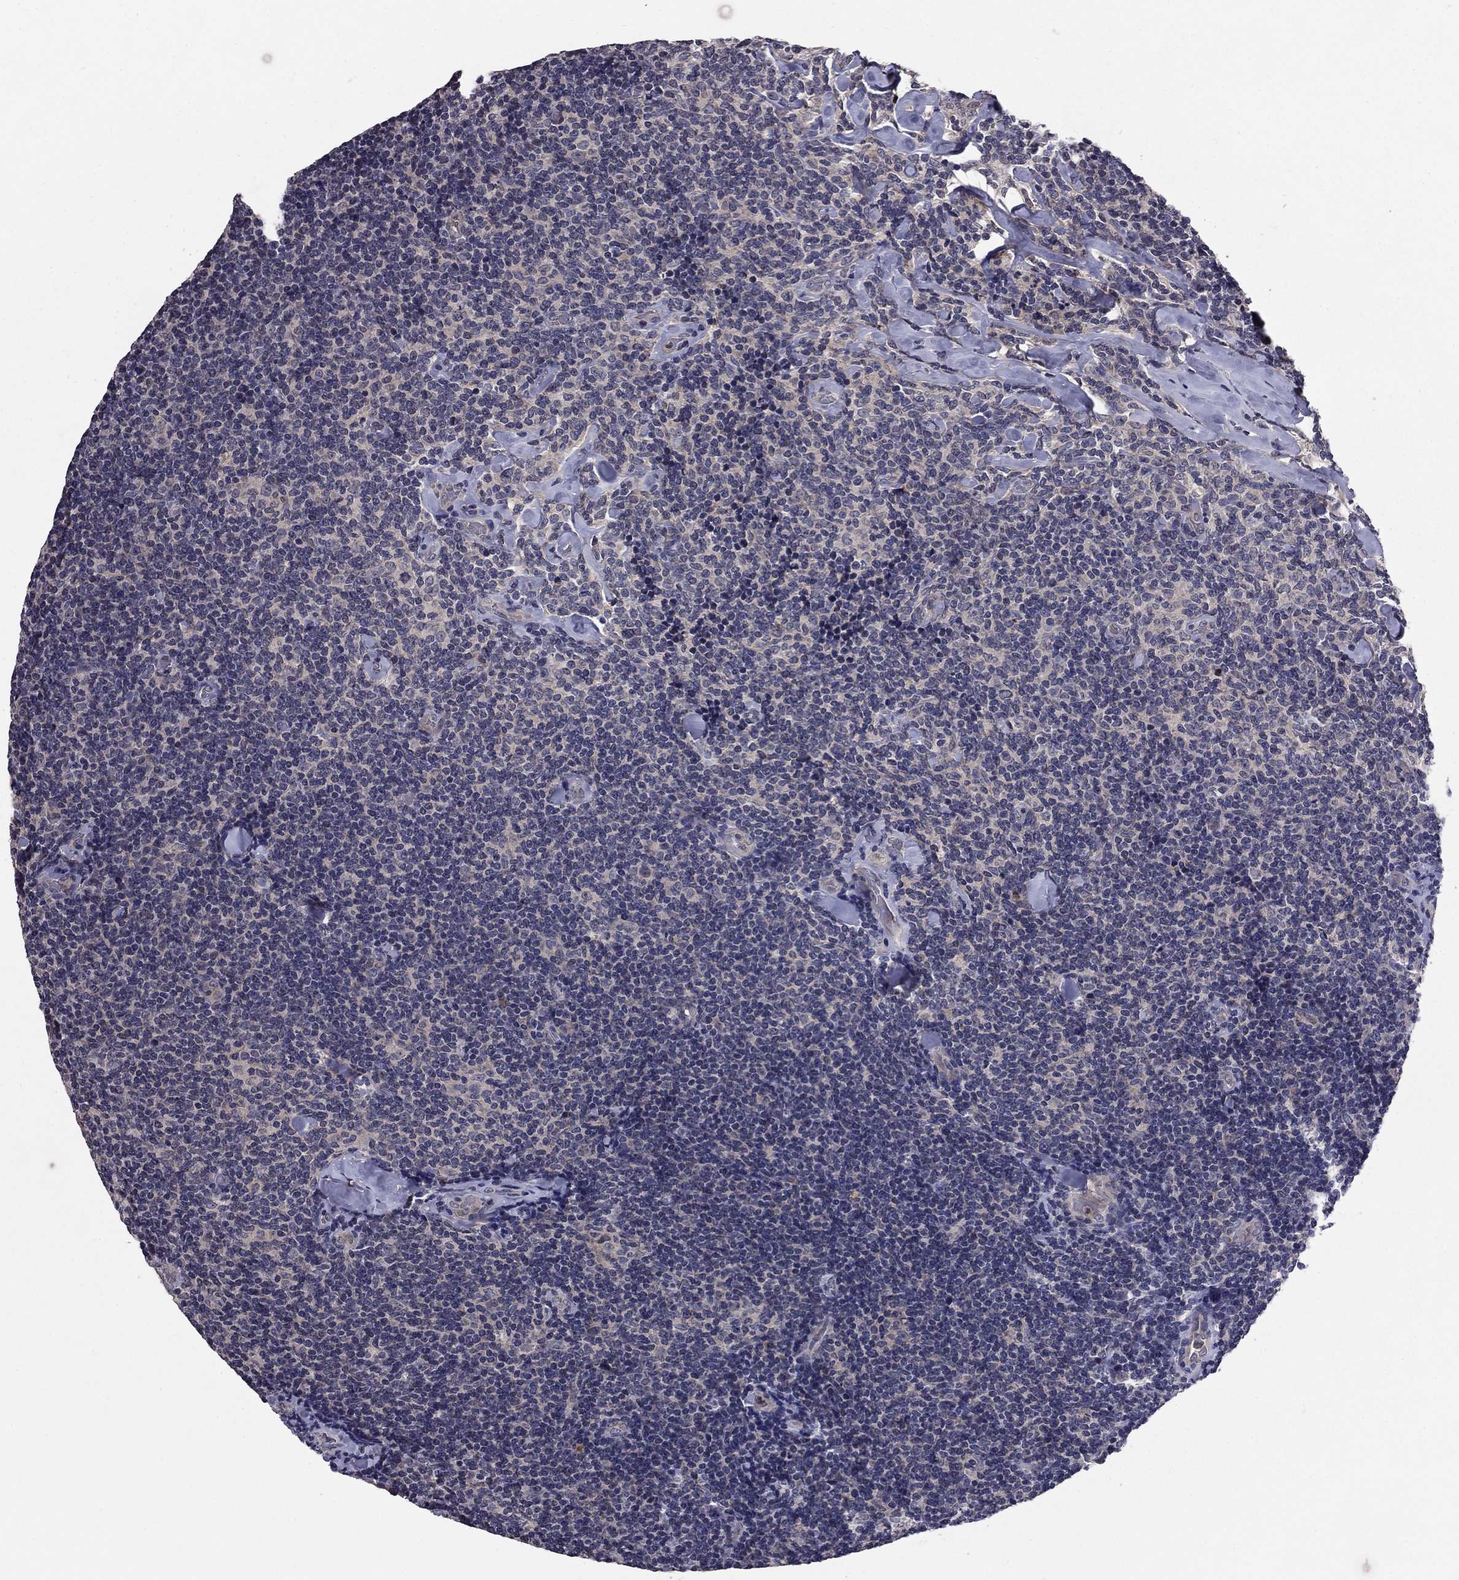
{"staining": {"intensity": "negative", "quantity": "none", "location": "none"}, "tissue": "lymphoma", "cell_type": "Tumor cells", "image_type": "cancer", "snomed": [{"axis": "morphology", "description": "Malignant lymphoma, non-Hodgkin's type, Low grade"}, {"axis": "topography", "description": "Lymph node"}], "caption": "Immunohistochemical staining of human malignant lymphoma, non-Hodgkin's type (low-grade) displays no significant positivity in tumor cells.", "gene": "PROS1", "patient": {"sex": "female", "age": 56}}